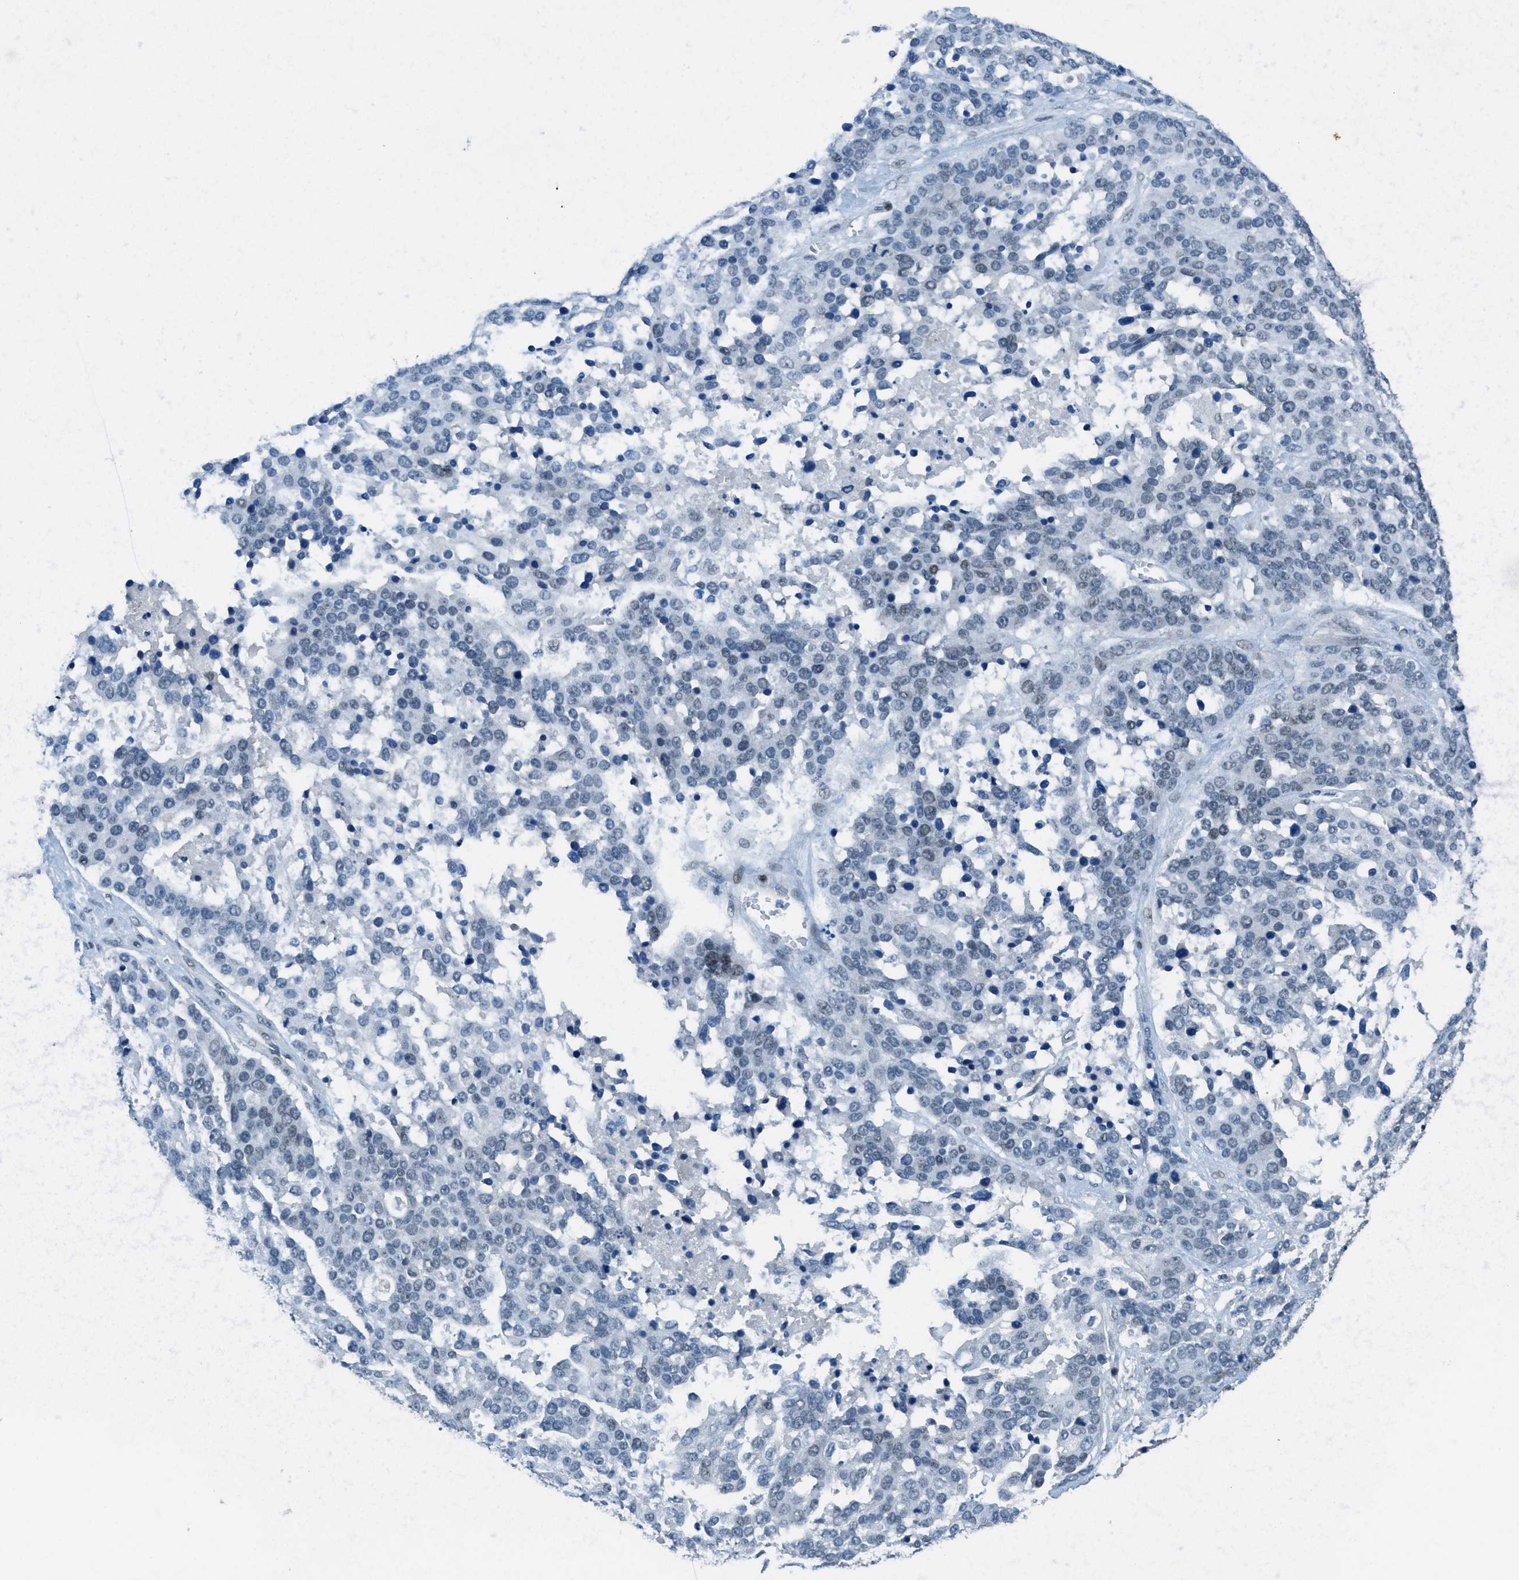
{"staining": {"intensity": "negative", "quantity": "none", "location": "none"}, "tissue": "ovarian cancer", "cell_type": "Tumor cells", "image_type": "cancer", "snomed": [{"axis": "morphology", "description": "Cystadenocarcinoma, serous, NOS"}, {"axis": "topography", "description": "Ovary"}], "caption": "Immunohistochemistry image of ovarian cancer stained for a protein (brown), which shows no expression in tumor cells.", "gene": "TTC13", "patient": {"sex": "female", "age": 44}}